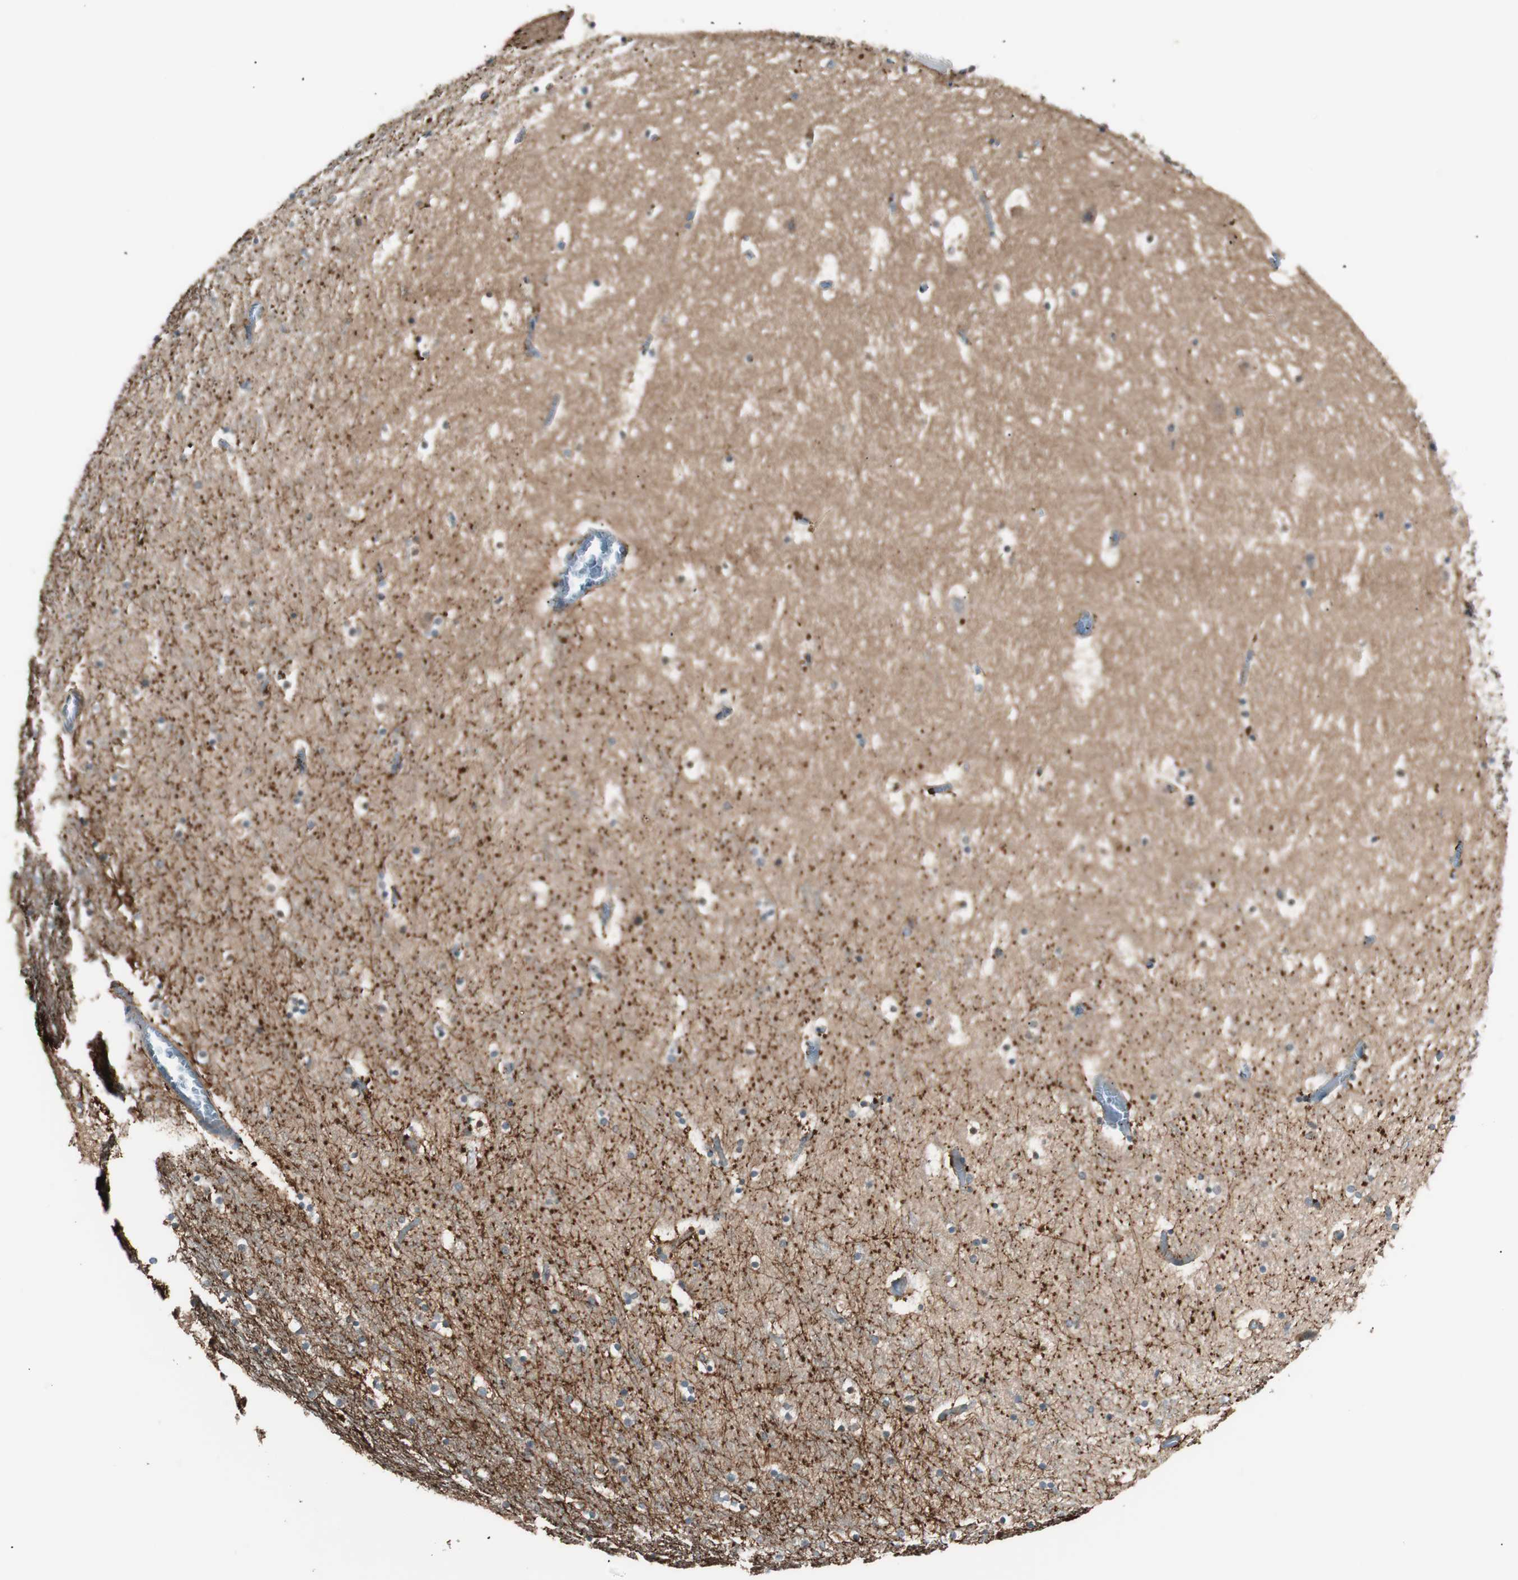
{"staining": {"intensity": "weak", "quantity": "25%-75%", "location": "cytoplasmic/membranous"}, "tissue": "hippocampus", "cell_type": "Glial cells", "image_type": "normal", "snomed": [{"axis": "morphology", "description": "Normal tissue, NOS"}, {"axis": "topography", "description": "Hippocampus"}], "caption": "Hippocampus stained with a brown dye reveals weak cytoplasmic/membranous positive positivity in about 25%-75% of glial cells.", "gene": "TSG101", "patient": {"sex": "male", "age": 45}}